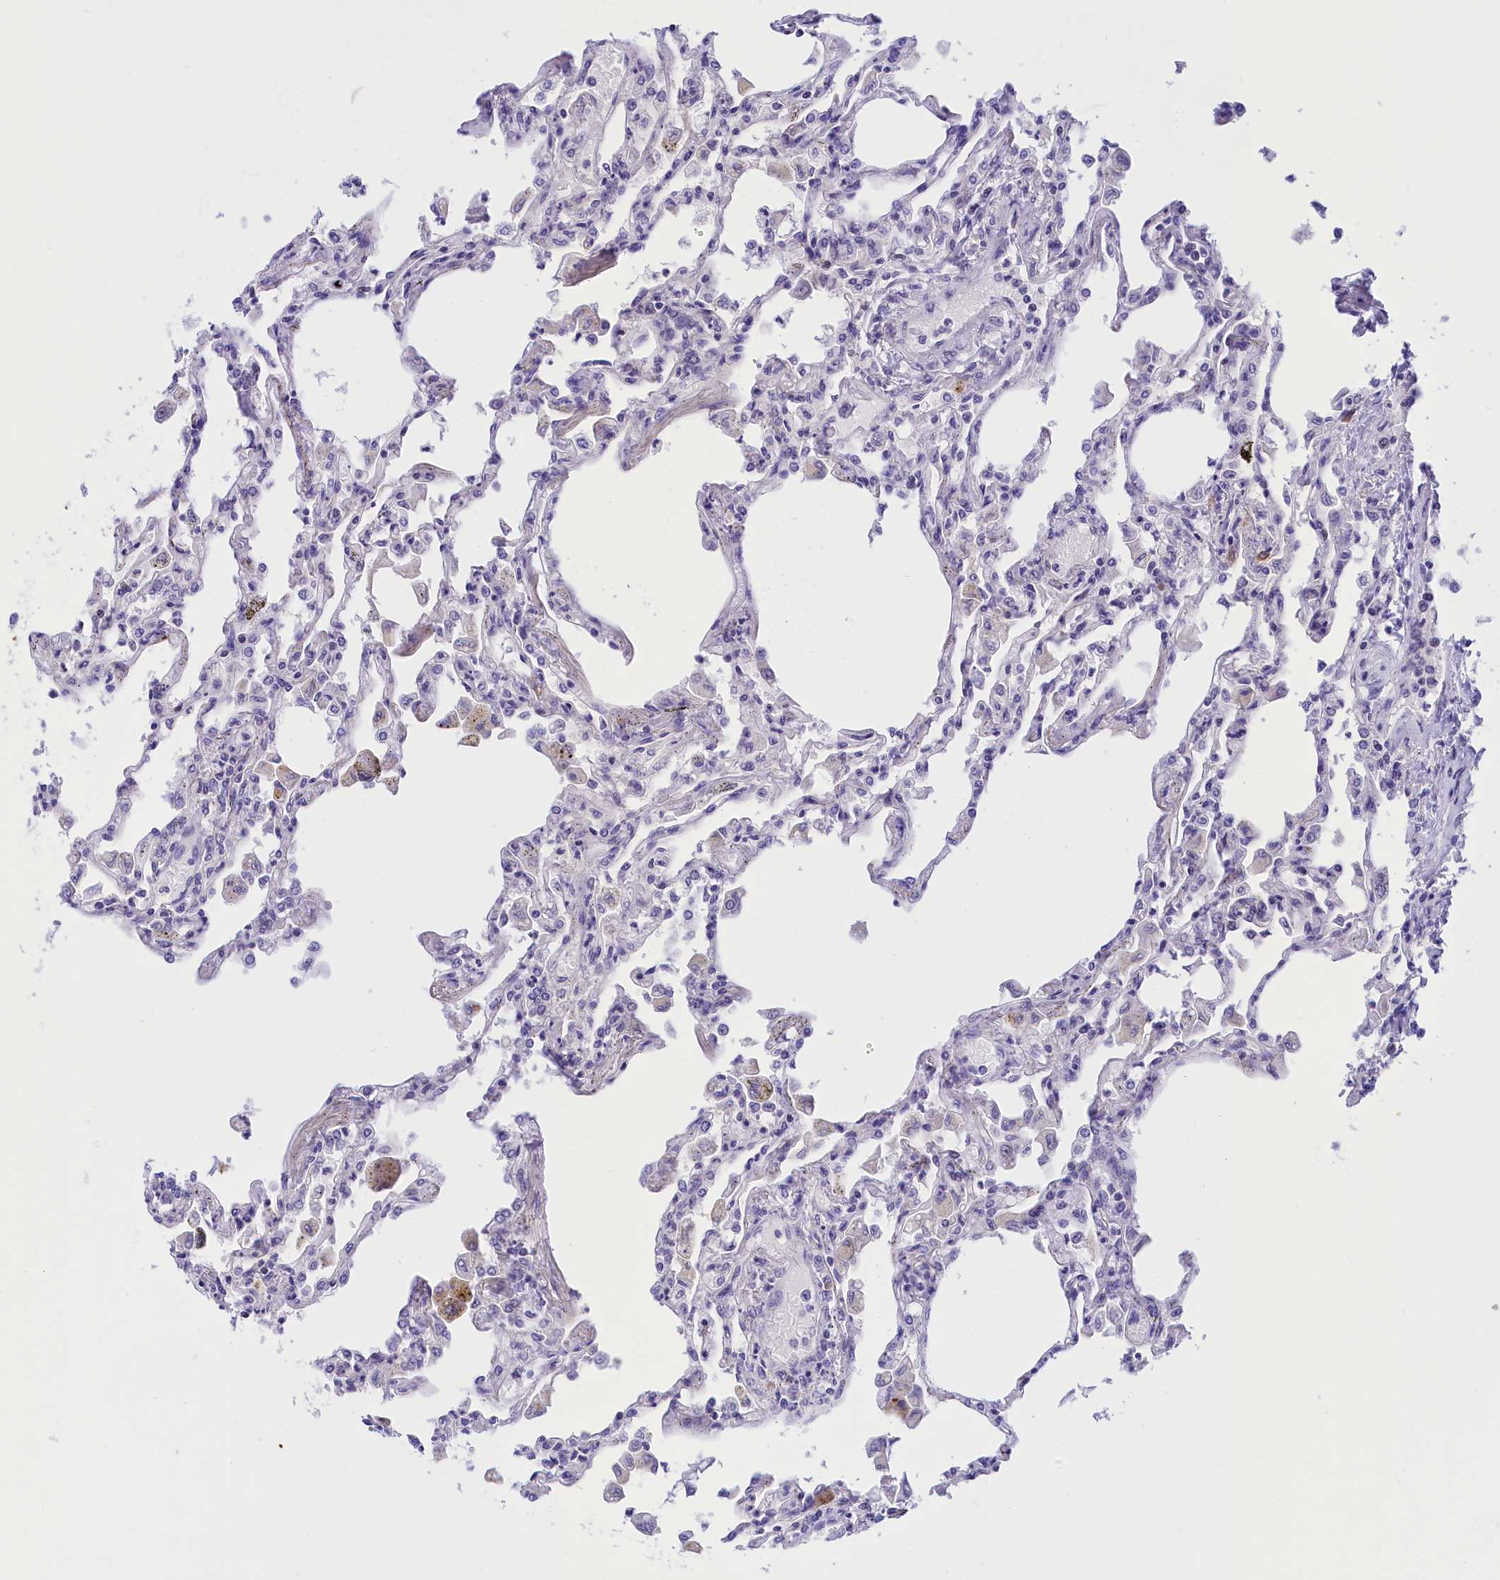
{"staining": {"intensity": "moderate", "quantity": "<25%", "location": "cytoplasmic/membranous"}, "tissue": "lung", "cell_type": "Alveolar cells", "image_type": "normal", "snomed": [{"axis": "morphology", "description": "Normal tissue, NOS"}, {"axis": "topography", "description": "Bronchus"}, {"axis": "topography", "description": "Lung"}], "caption": "The immunohistochemical stain shows moderate cytoplasmic/membranous positivity in alveolar cells of unremarkable lung.", "gene": "COL6A5", "patient": {"sex": "female", "age": 49}}